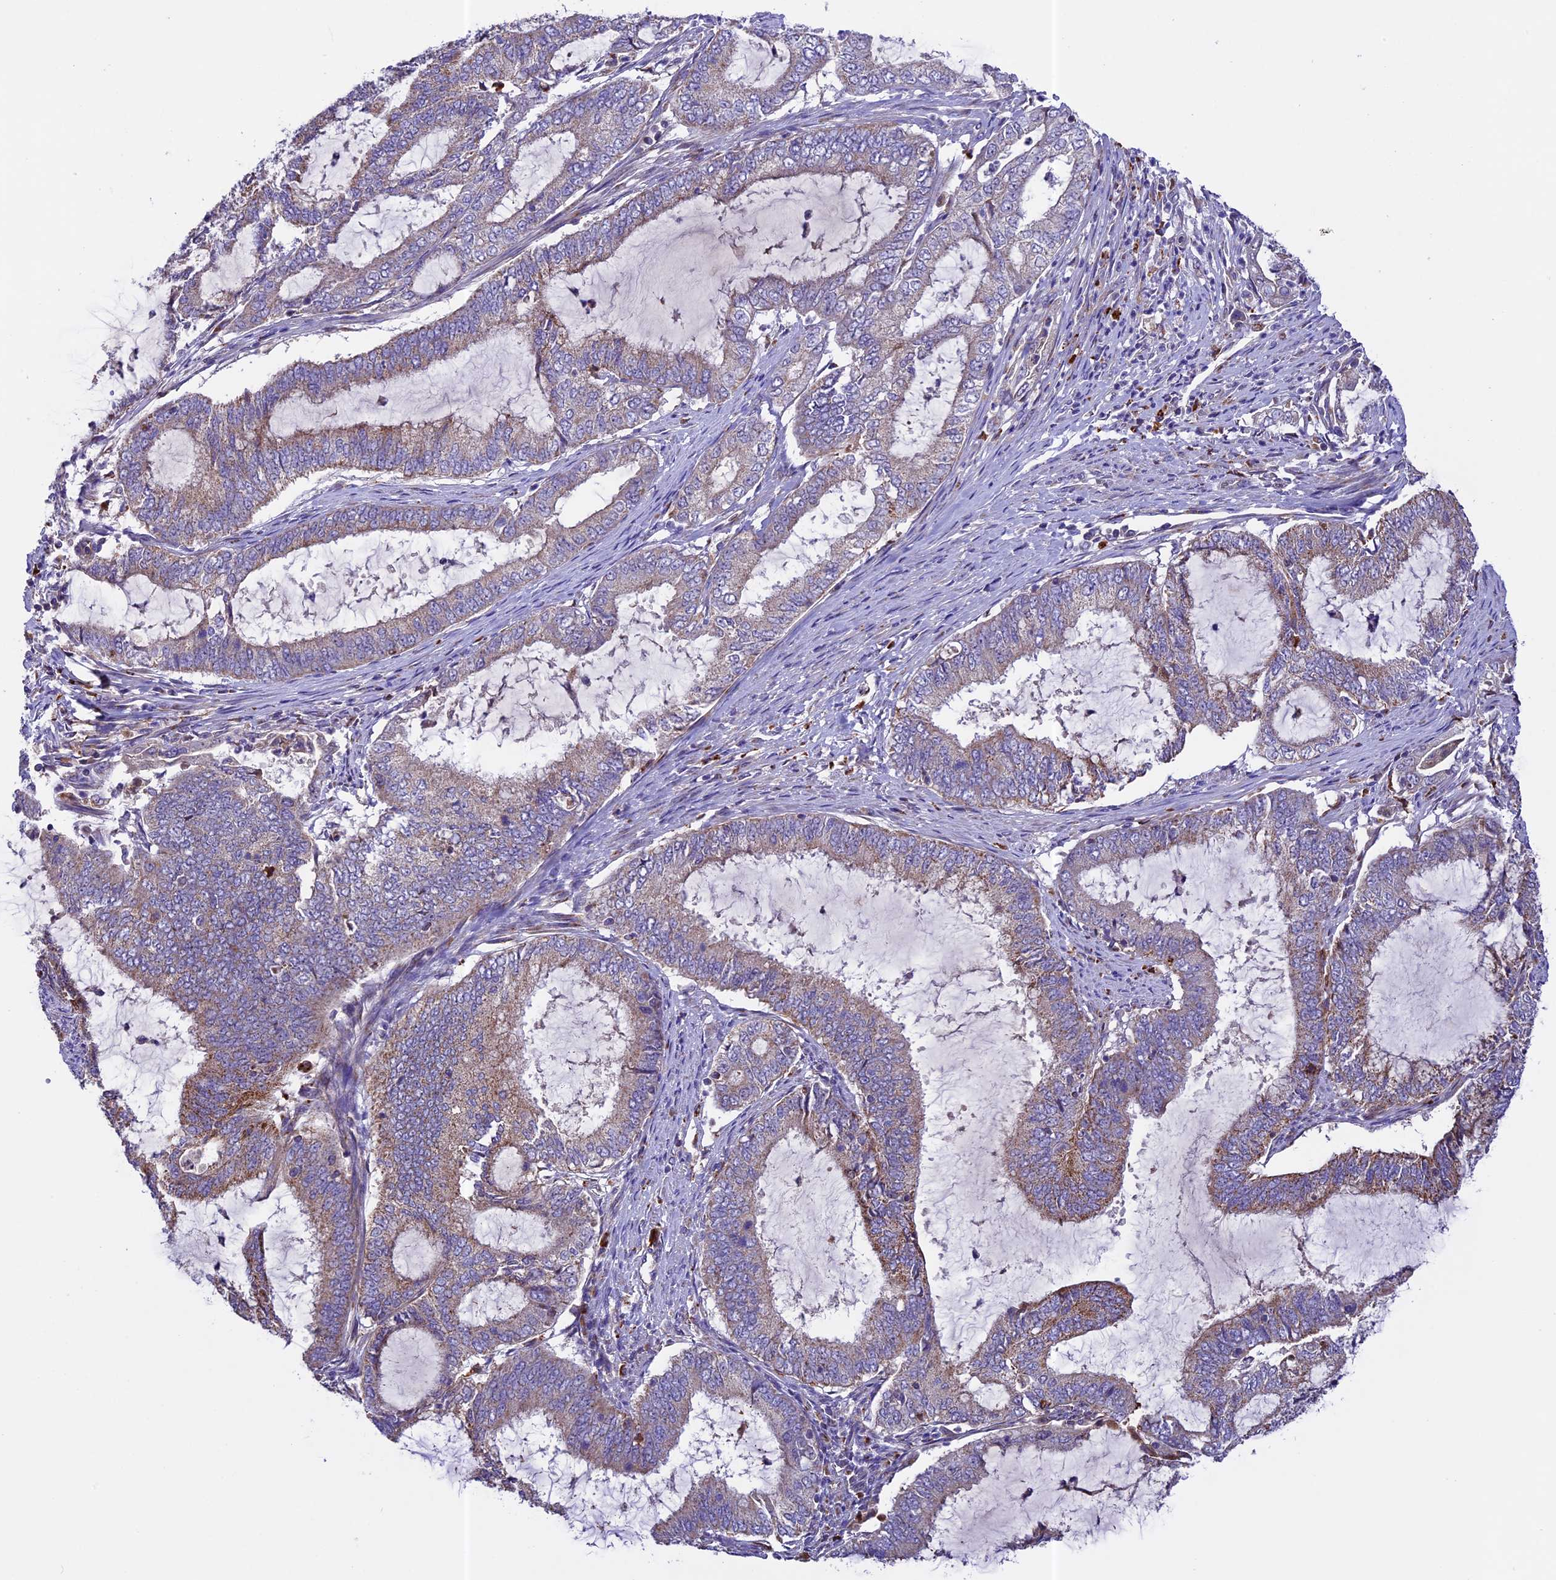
{"staining": {"intensity": "weak", "quantity": "25%-75%", "location": "cytoplasmic/membranous"}, "tissue": "endometrial cancer", "cell_type": "Tumor cells", "image_type": "cancer", "snomed": [{"axis": "morphology", "description": "Adenocarcinoma, NOS"}, {"axis": "topography", "description": "Endometrium"}], "caption": "Endometrial cancer (adenocarcinoma) was stained to show a protein in brown. There is low levels of weak cytoplasmic/membranous positivity in about 25%-75% of tumor cells.", "gene": "METTL22", "patient": {"sex": "female", "age": 51}}